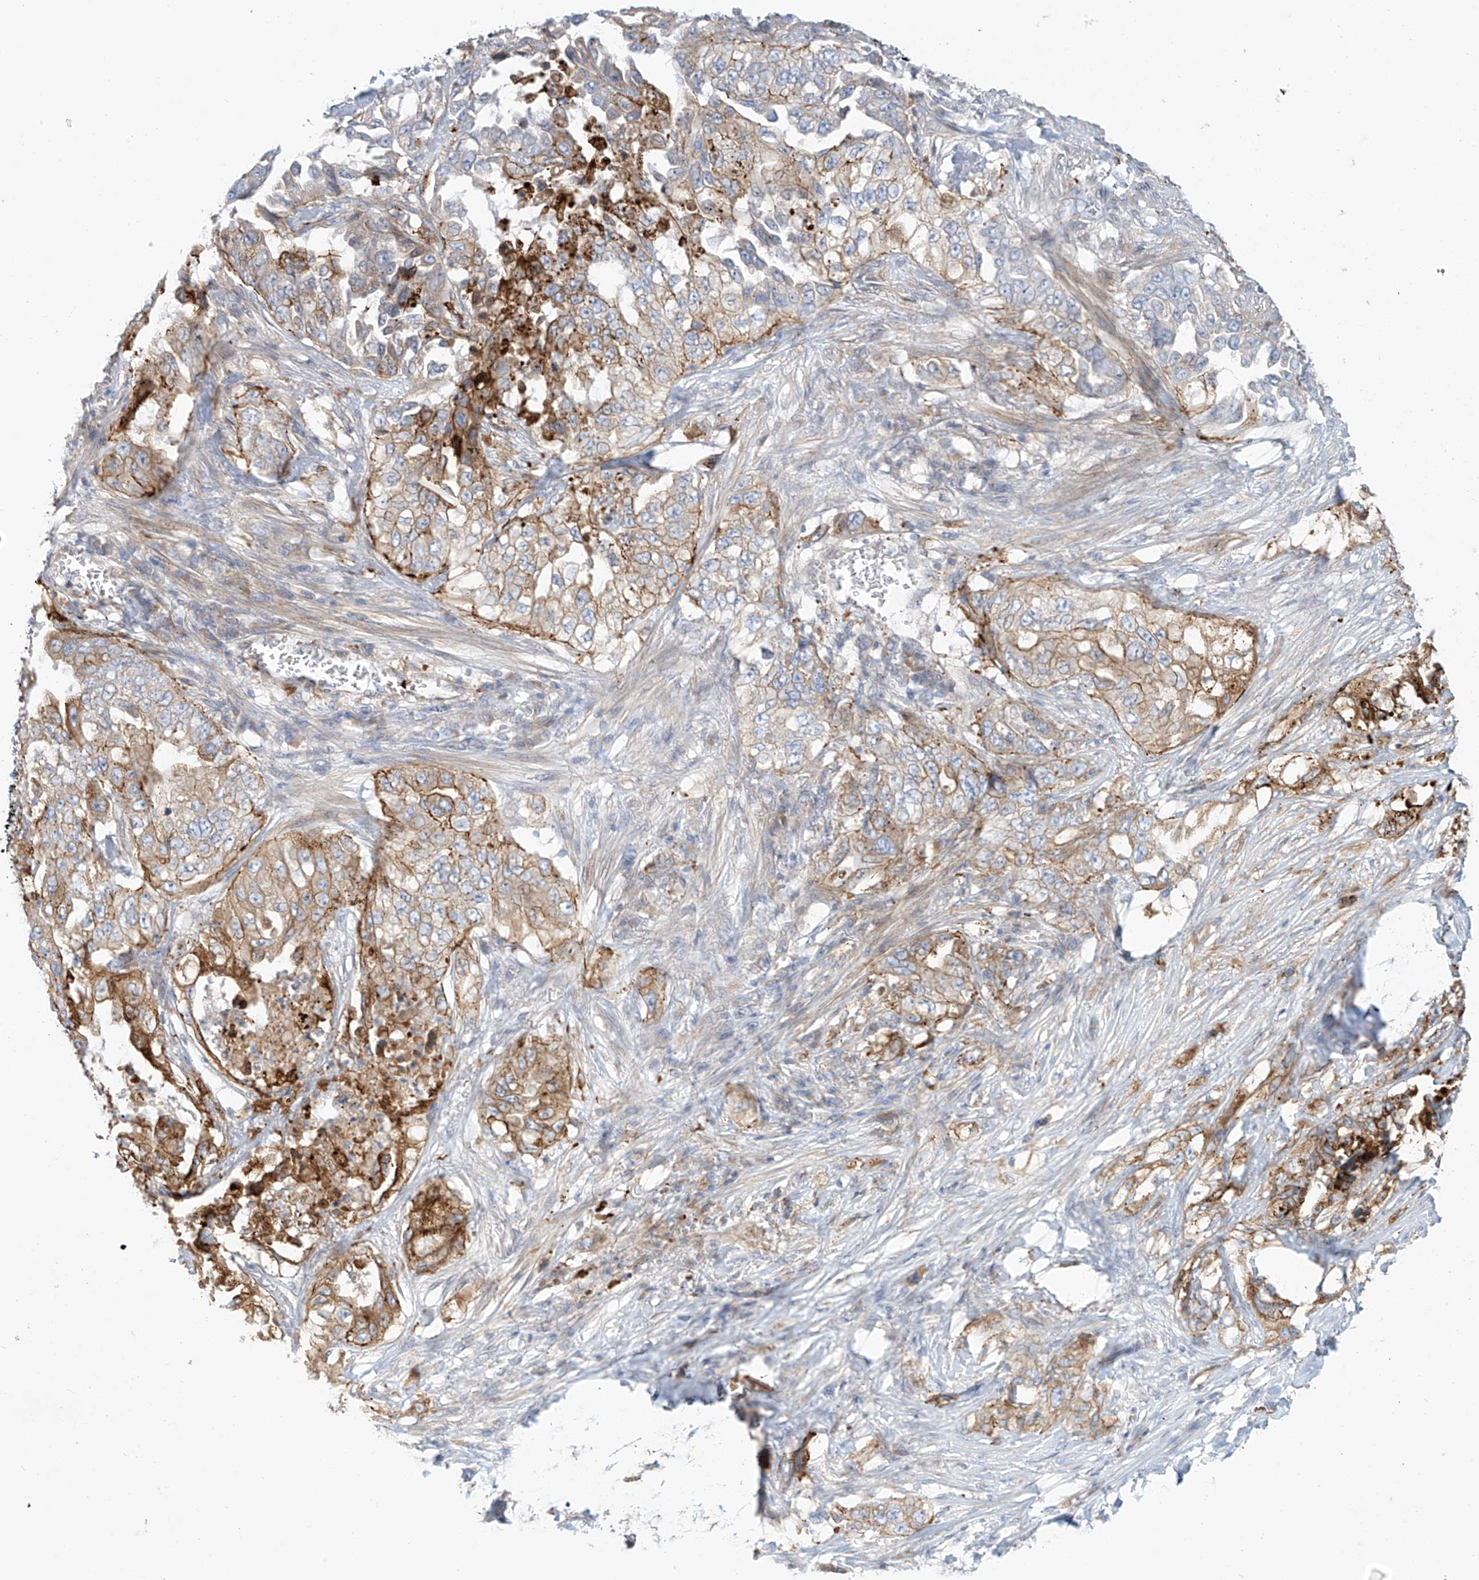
{"staining": {"intensity": "moderate", "quantity": ">75%", "location": "cytoplasmic/membranous"}, "tissue": "lung cancer", "cell_type": "Tumor cells", "image_type": "cancer", "snomed": [{"axis": "morphology", "description": "Adenocarcinoma, NOS"}, {"axis": "topography", "description": "Lung"}], "caption": "This micrograph shows immunohistochemistry (IHC) staining of human adenocarcinoma (lung), with medium moderate cytoplasmic/membranous staining in about >75% of tumor cells.", "gene": "PCYOX1", "patient": {"sex": "female", "age": 51}}